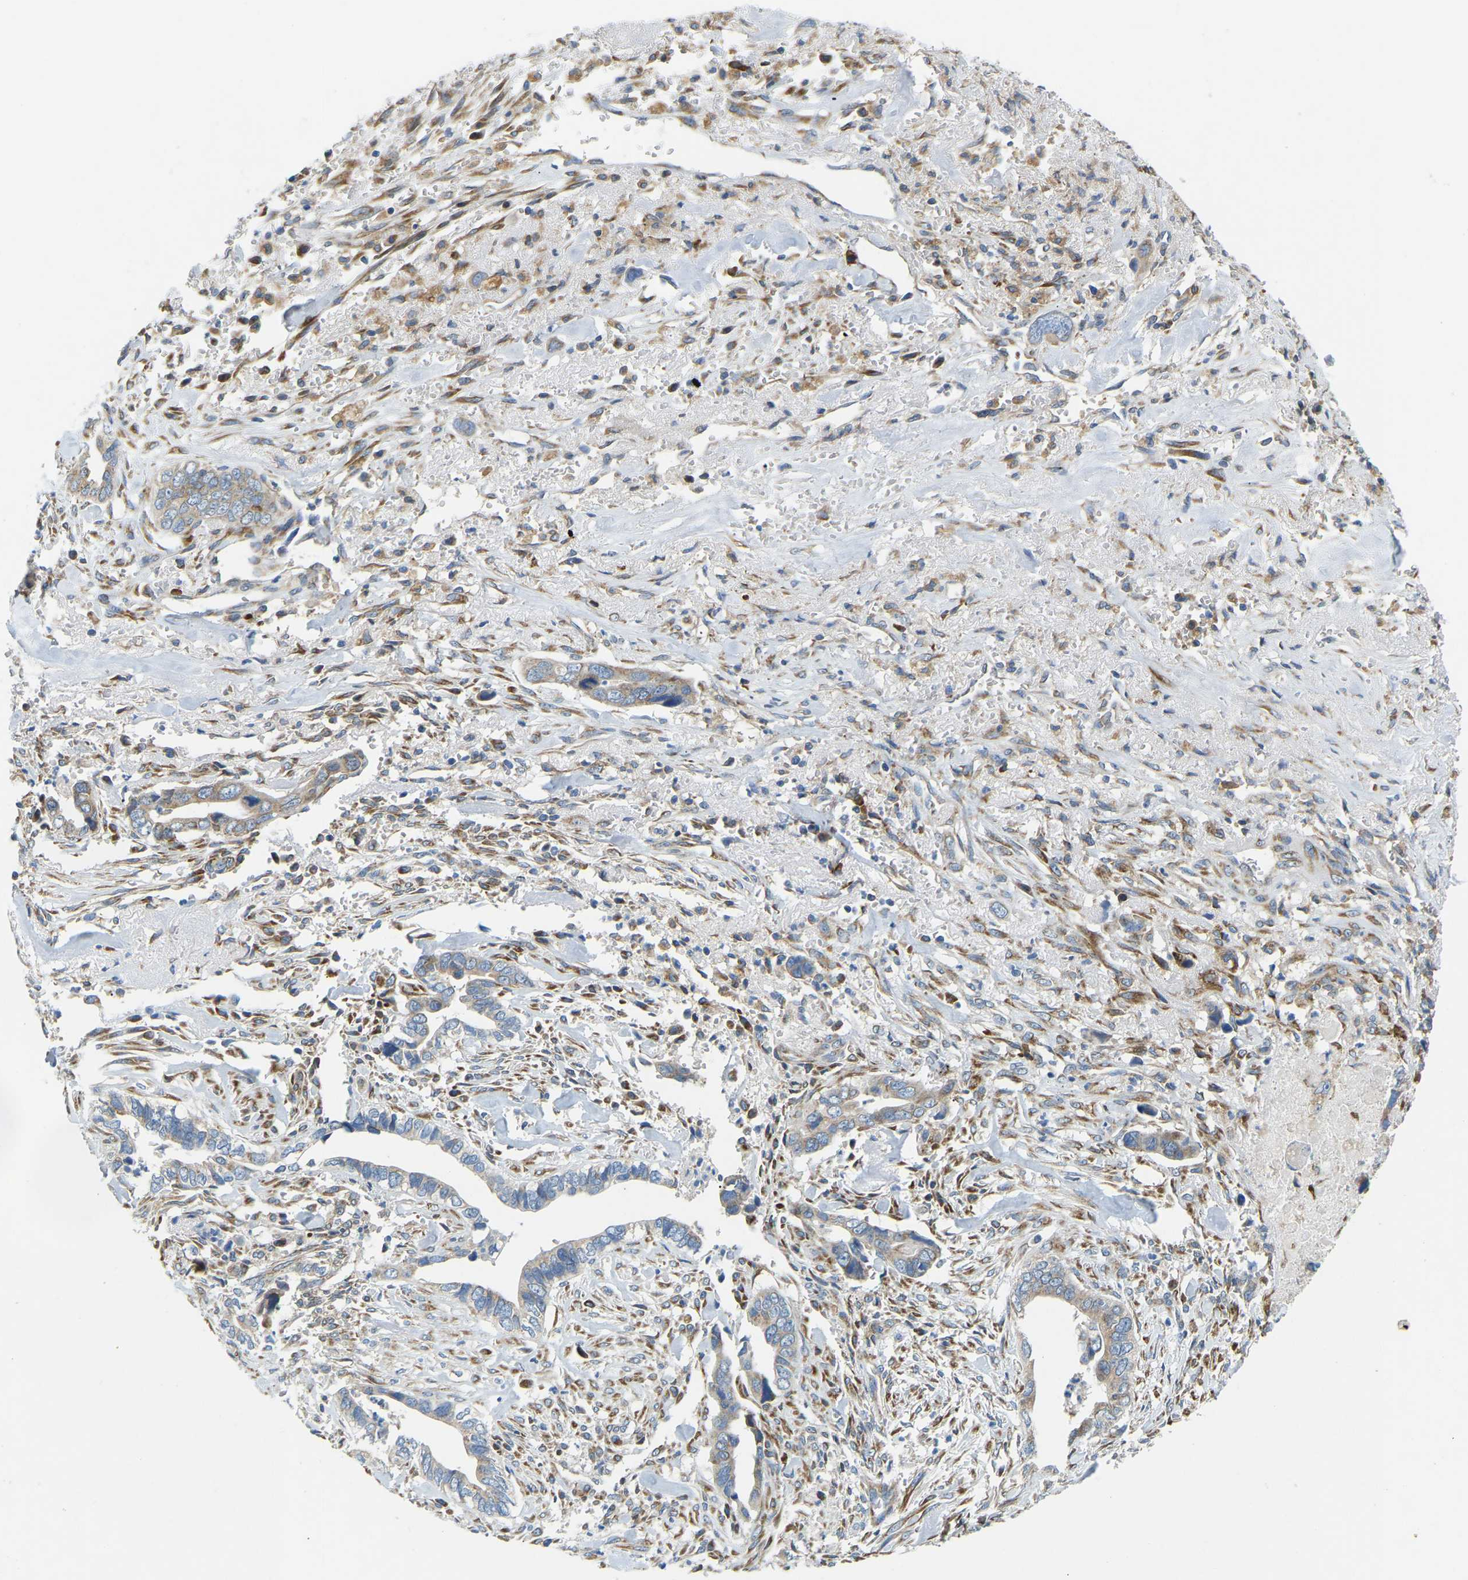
{"staining": {"intensity": "weak", "quantity": ">75%", "location": "cytoplasmic/membranous"}, "tissue": "liver cancer", "cell_type": "Tumor cells", "image_type": "cancer", "snomed": [{"axis": "morphology", "description": "Cholangiocarcinoma"}, {"axis": "topography", "description": "Liver"}], "caption": "An immunohistochemistry (IHC) photomicrograph of tumor tissue is shown. Protein staining in brown shows weak cytoplasmic/membranous positivity in liver cholangiocarcinoma within tumor cells.", "gene": "SND1", "patient": {"sex": "female", "age": 79}}